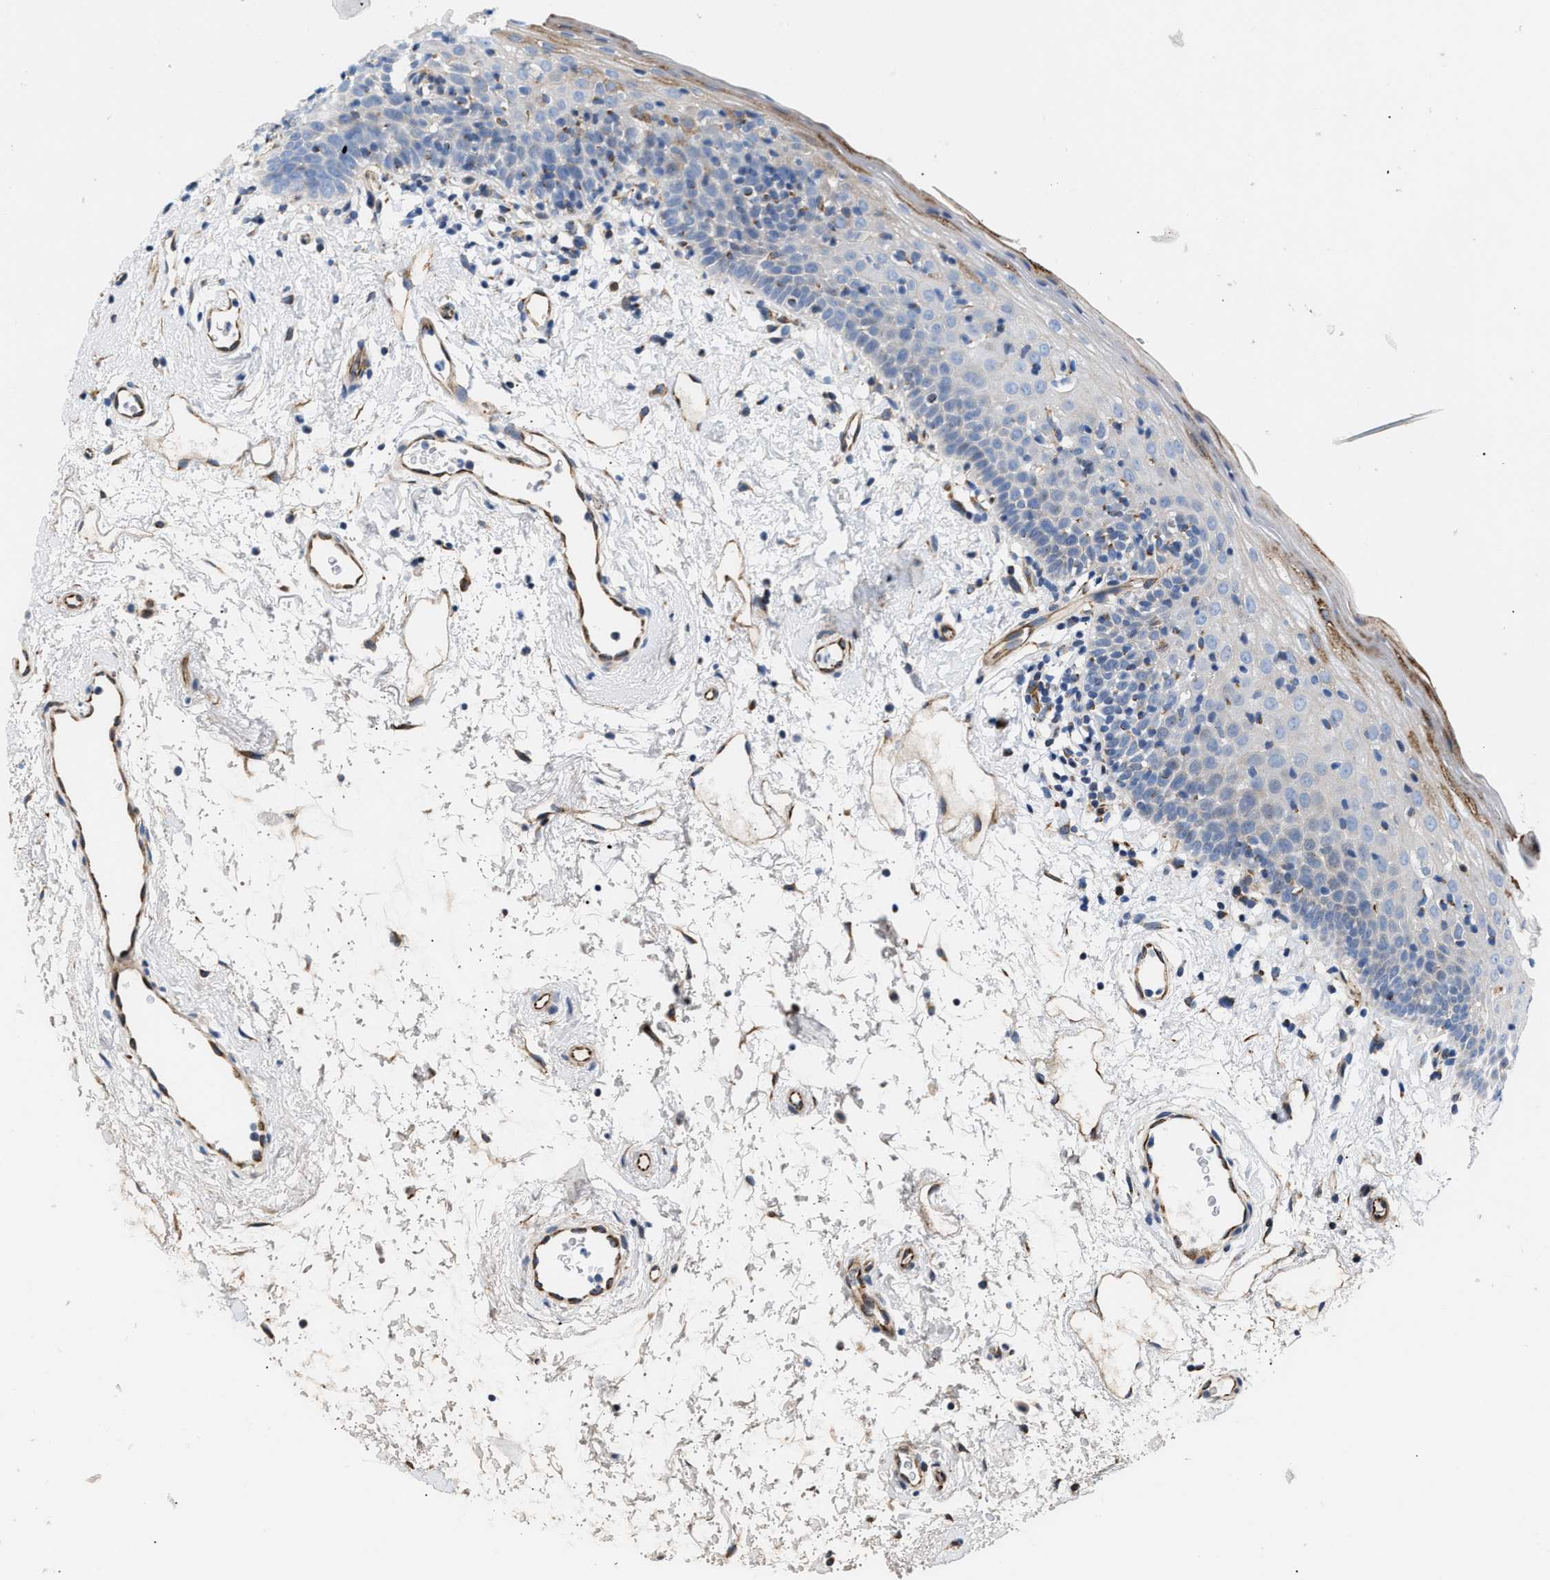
{"staining": {"intensity": "moderate", "quantity": "<25%", "location": "cytoplasmic/membranous"}, "tissue": "oral mucosa", "cell_type": "Squamous epithelial cells", "image_type": "normal", "snomed": [{"axis": "morphology", "description": "Normal tissue, NOS"}, {"axis": "topography", "description": "Oral tissue"}], "caption": "A brown stain highlights moderate cytoplasmic/membranous positivity of a protein in squamous epithelial cells of normal human oral mucosa.", "gene": "TFPI", "patient": {"sex": "male", "age": 66}}